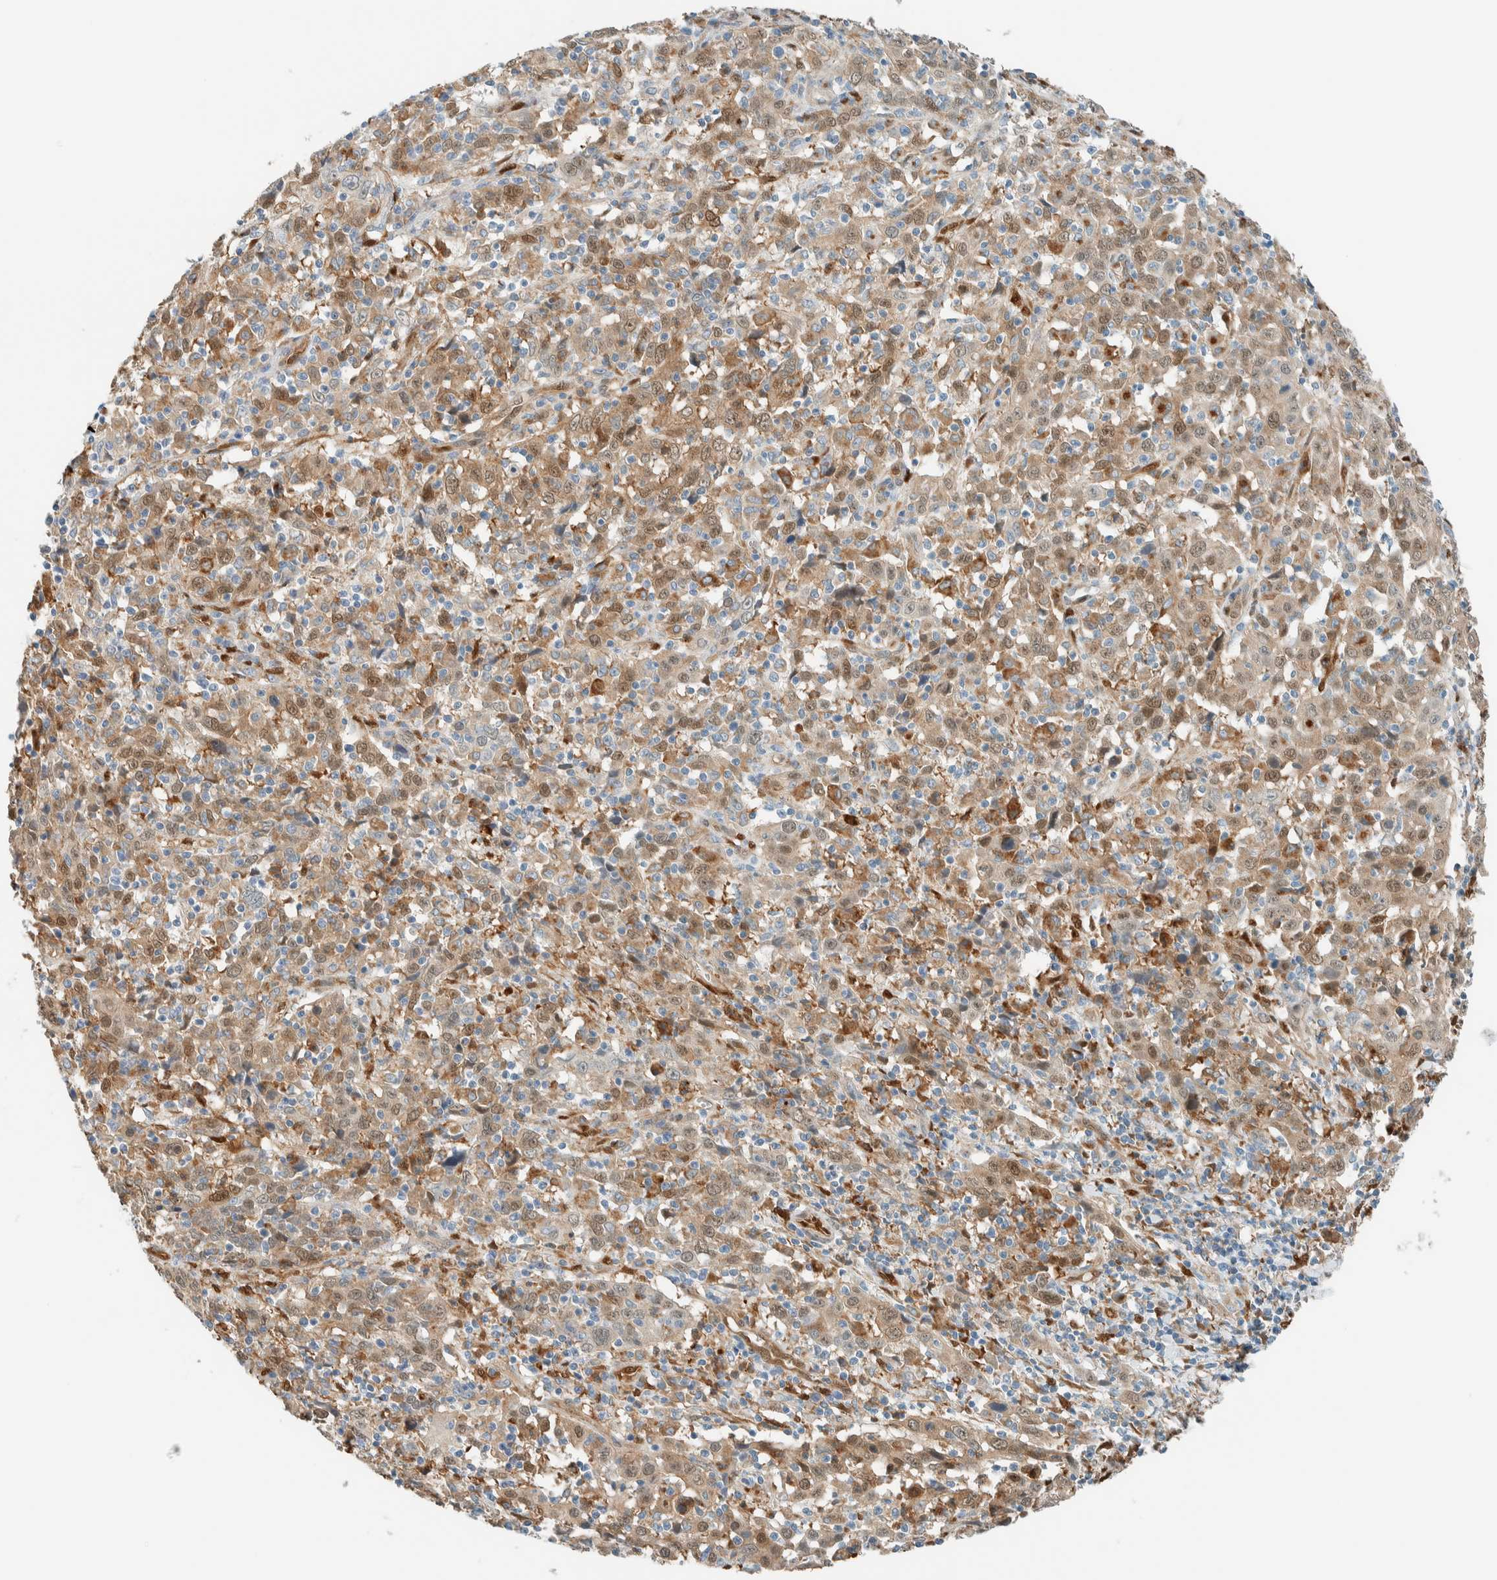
{"staining": {"intensity": "moderate", "quantity": ">75%", "location": "cytoplasmic/membranous,nuclear"}, "tissue": "cervical cancer", "cell_type": "Tumor cells", "image_type": "cancer", "snomed": [{"axis": "morphology", "description": "Squamous cell carcinoma, NOS"}, {"axis": "topography", "description": "Cervix"}], "caption": "A high-resolution image shows IHC staining of cervical cancer (squamous cell carcinoma), which shows moderate cytoplasmic/membranous and nuclear positivity in approximately >75% of tumor cells.", "gene": "NXN", "patient": {"sex": "female", "age": 46}}